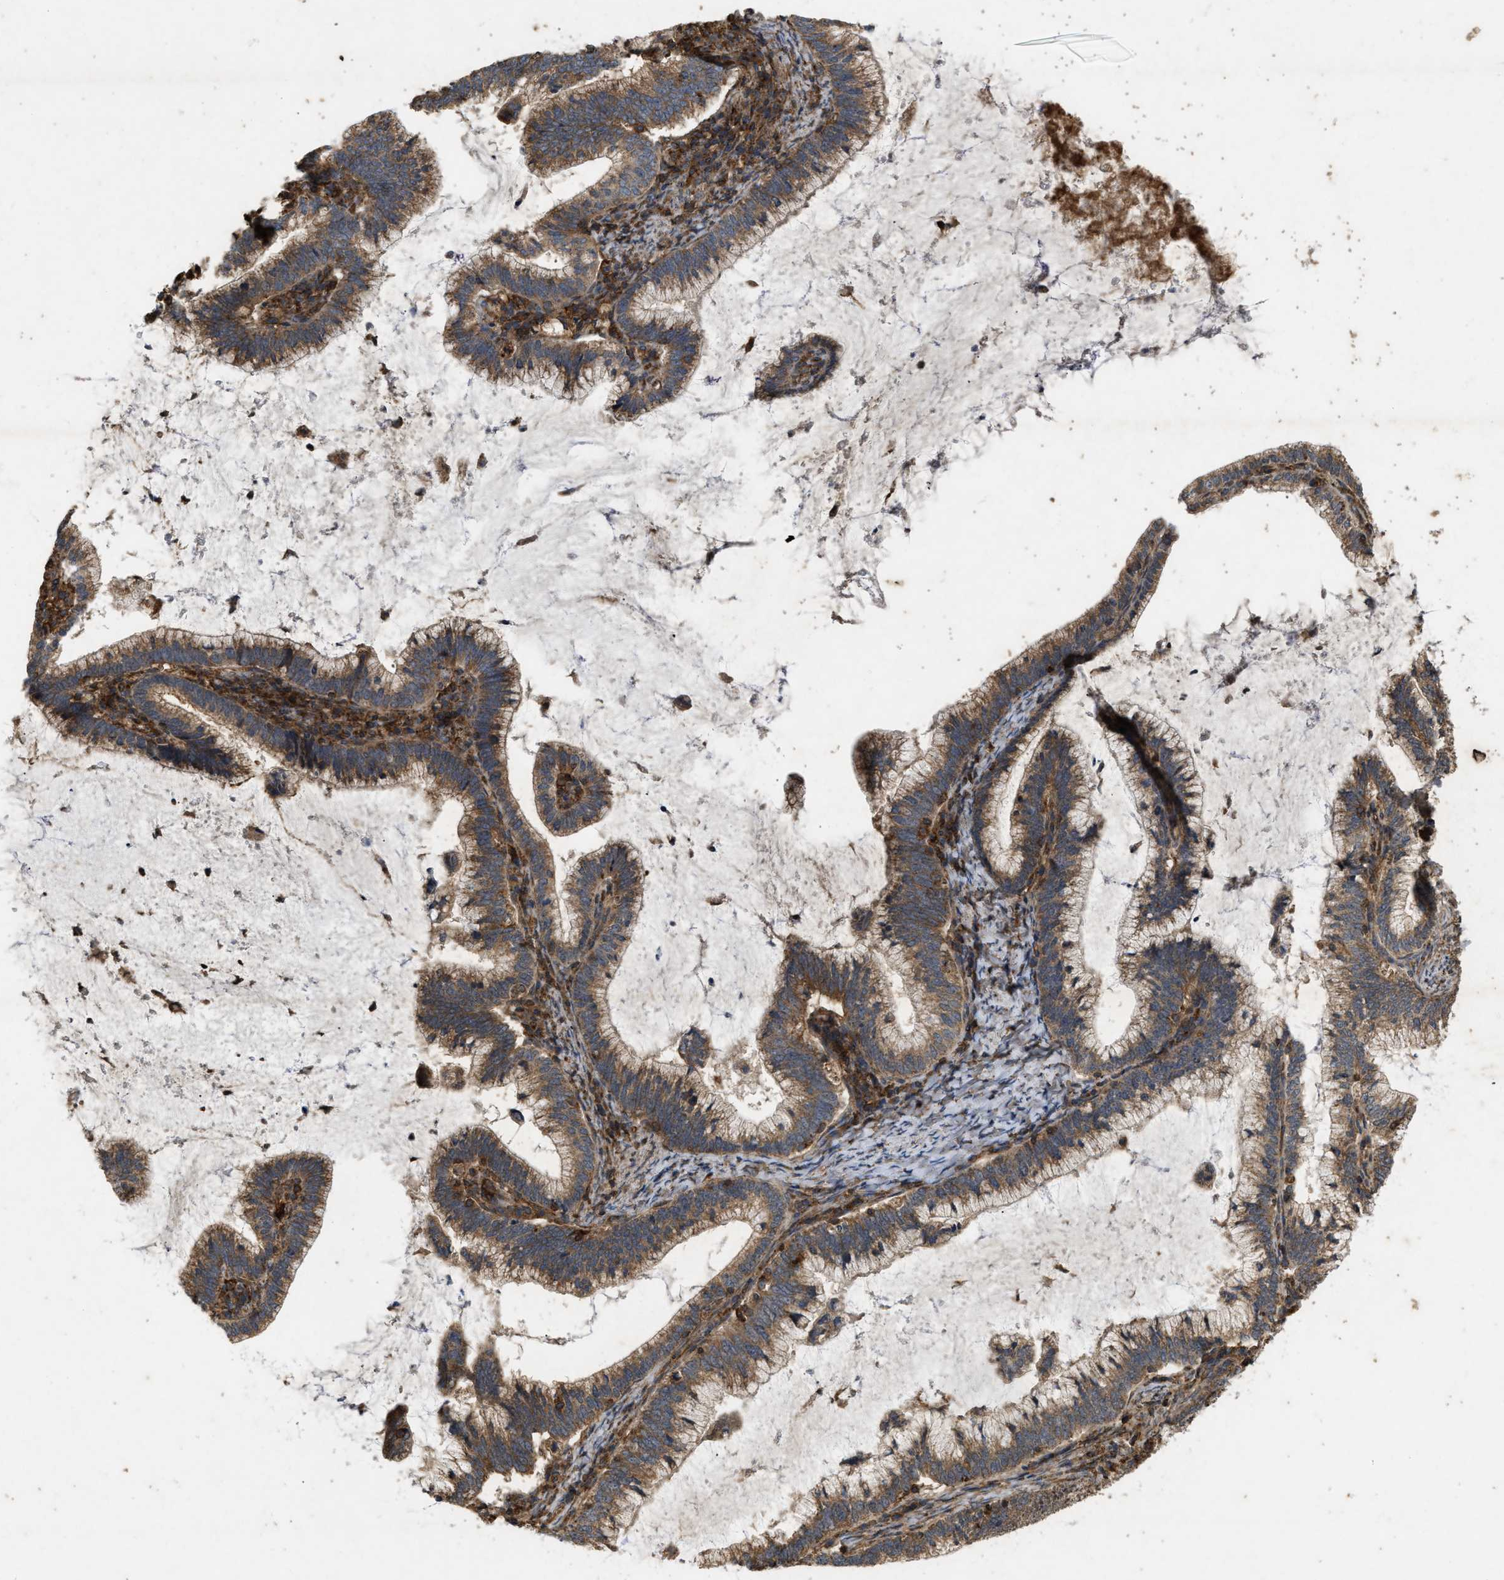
{"staining": {"intensity": "moderate", "quantity": ">75%", "location": "cytoplasmic/membranous"}, "tissue": "cervical cancer", "cell_type": "Tumor cells", "image_type": "cancer", "snomed": [{"axis": "morphology", "description": "Adenocarcinoma, NOS"}, {"axis": "topography", "description": "Cervix"}], "caption": "Immunohistochemistry (IHC) histopathology image of neoplastic tissue: cervical cancer (adenocarcinoma) stained using immunohistochemistry (IHC) reveals medium levels of moderate protein expression localized specifically in the cytoplasmic/membranous of tumor cells, appearing as a cytoplasmic/membranous brown color.", "gene": "GNB4", "patient": {"sex": "female", "age": 36}}